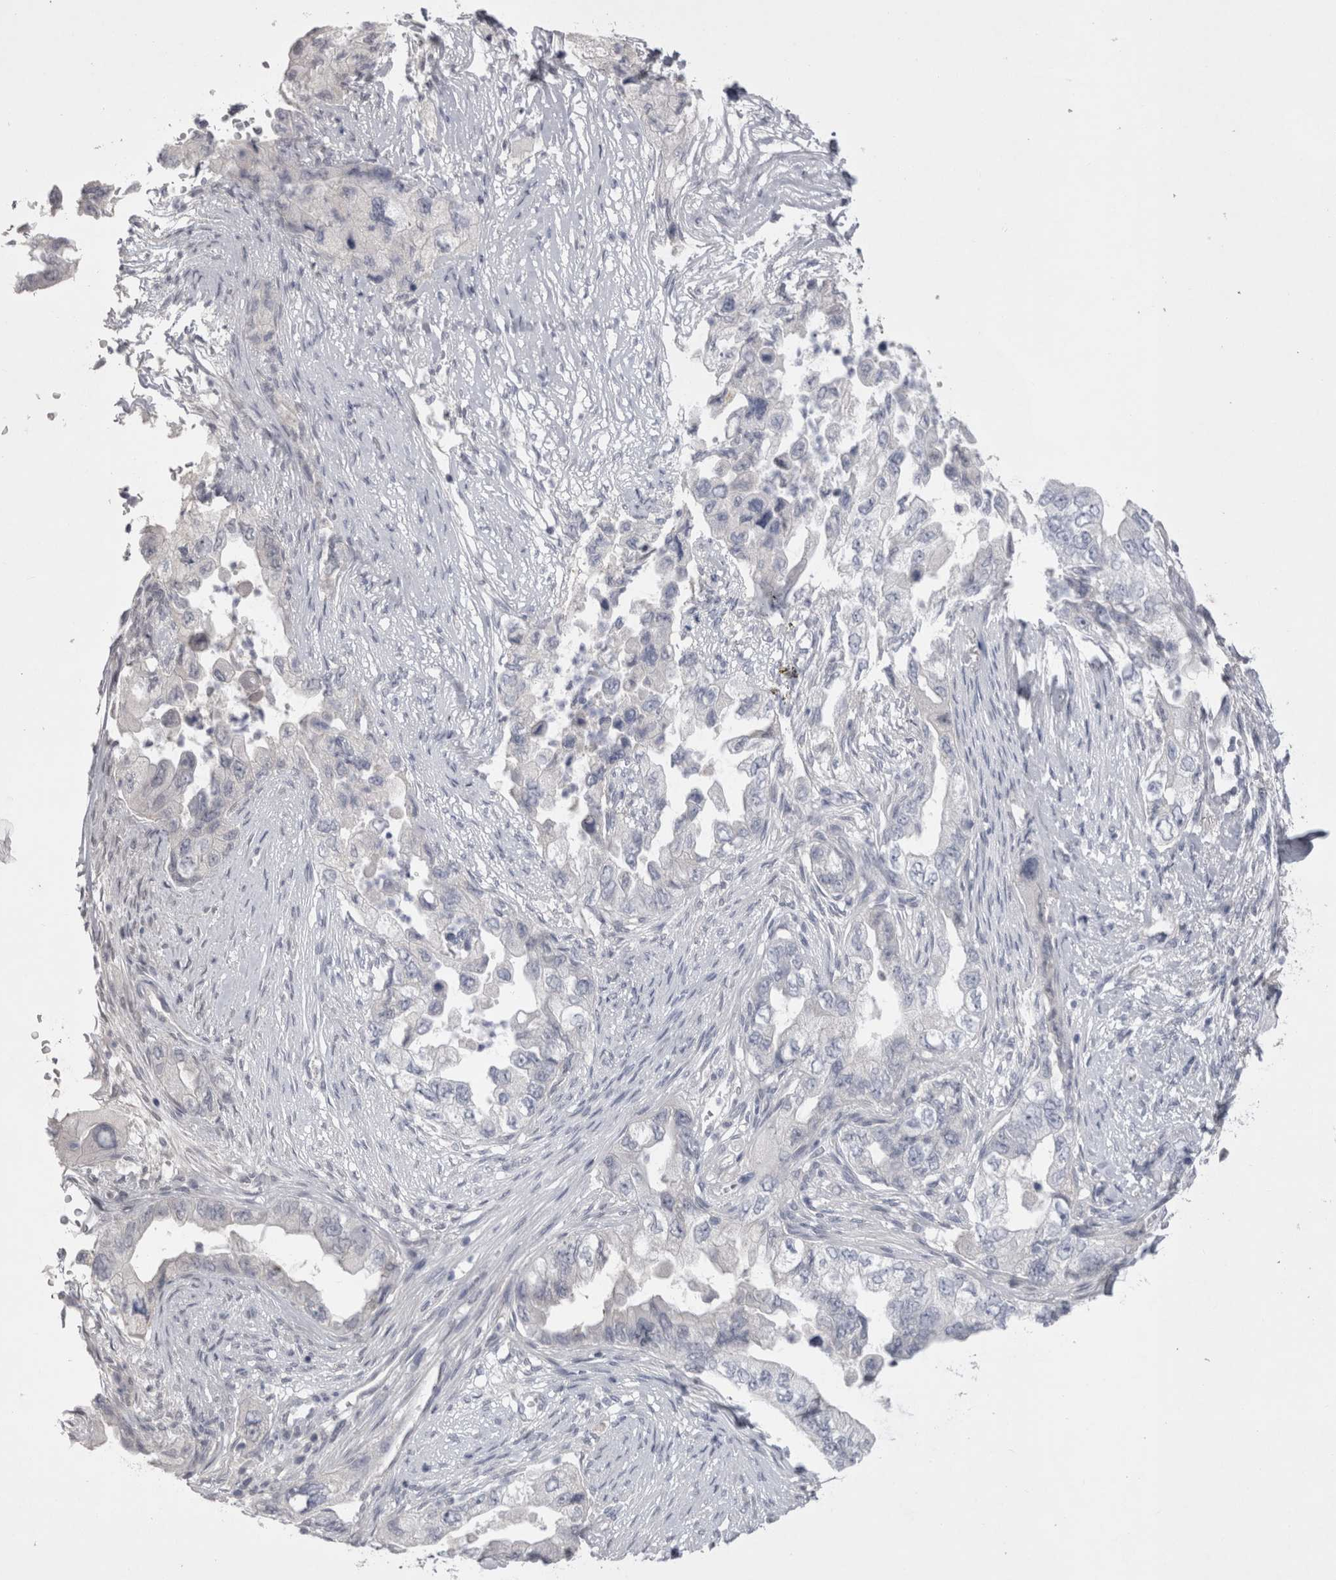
{"staining": {"intensity": "negative", "quantity": "none", "location": "none"}, "tissue": "pancreatic cancer", "cell_type": "Tumor cells", "image_type": "cancer", "snomed": [{"axis": "morphology", "description": "Adenocarcinoma, NOS"}, {"axis": "topography", "description": "Pancreas"}], "caption": "Pancreatic cancer (adenocarcinoma) was stained to show a protein in brown. There is no significant expression in tumor cells.", "gene": "ADAM2", "patient": {"sex": "female", "age": 73}}